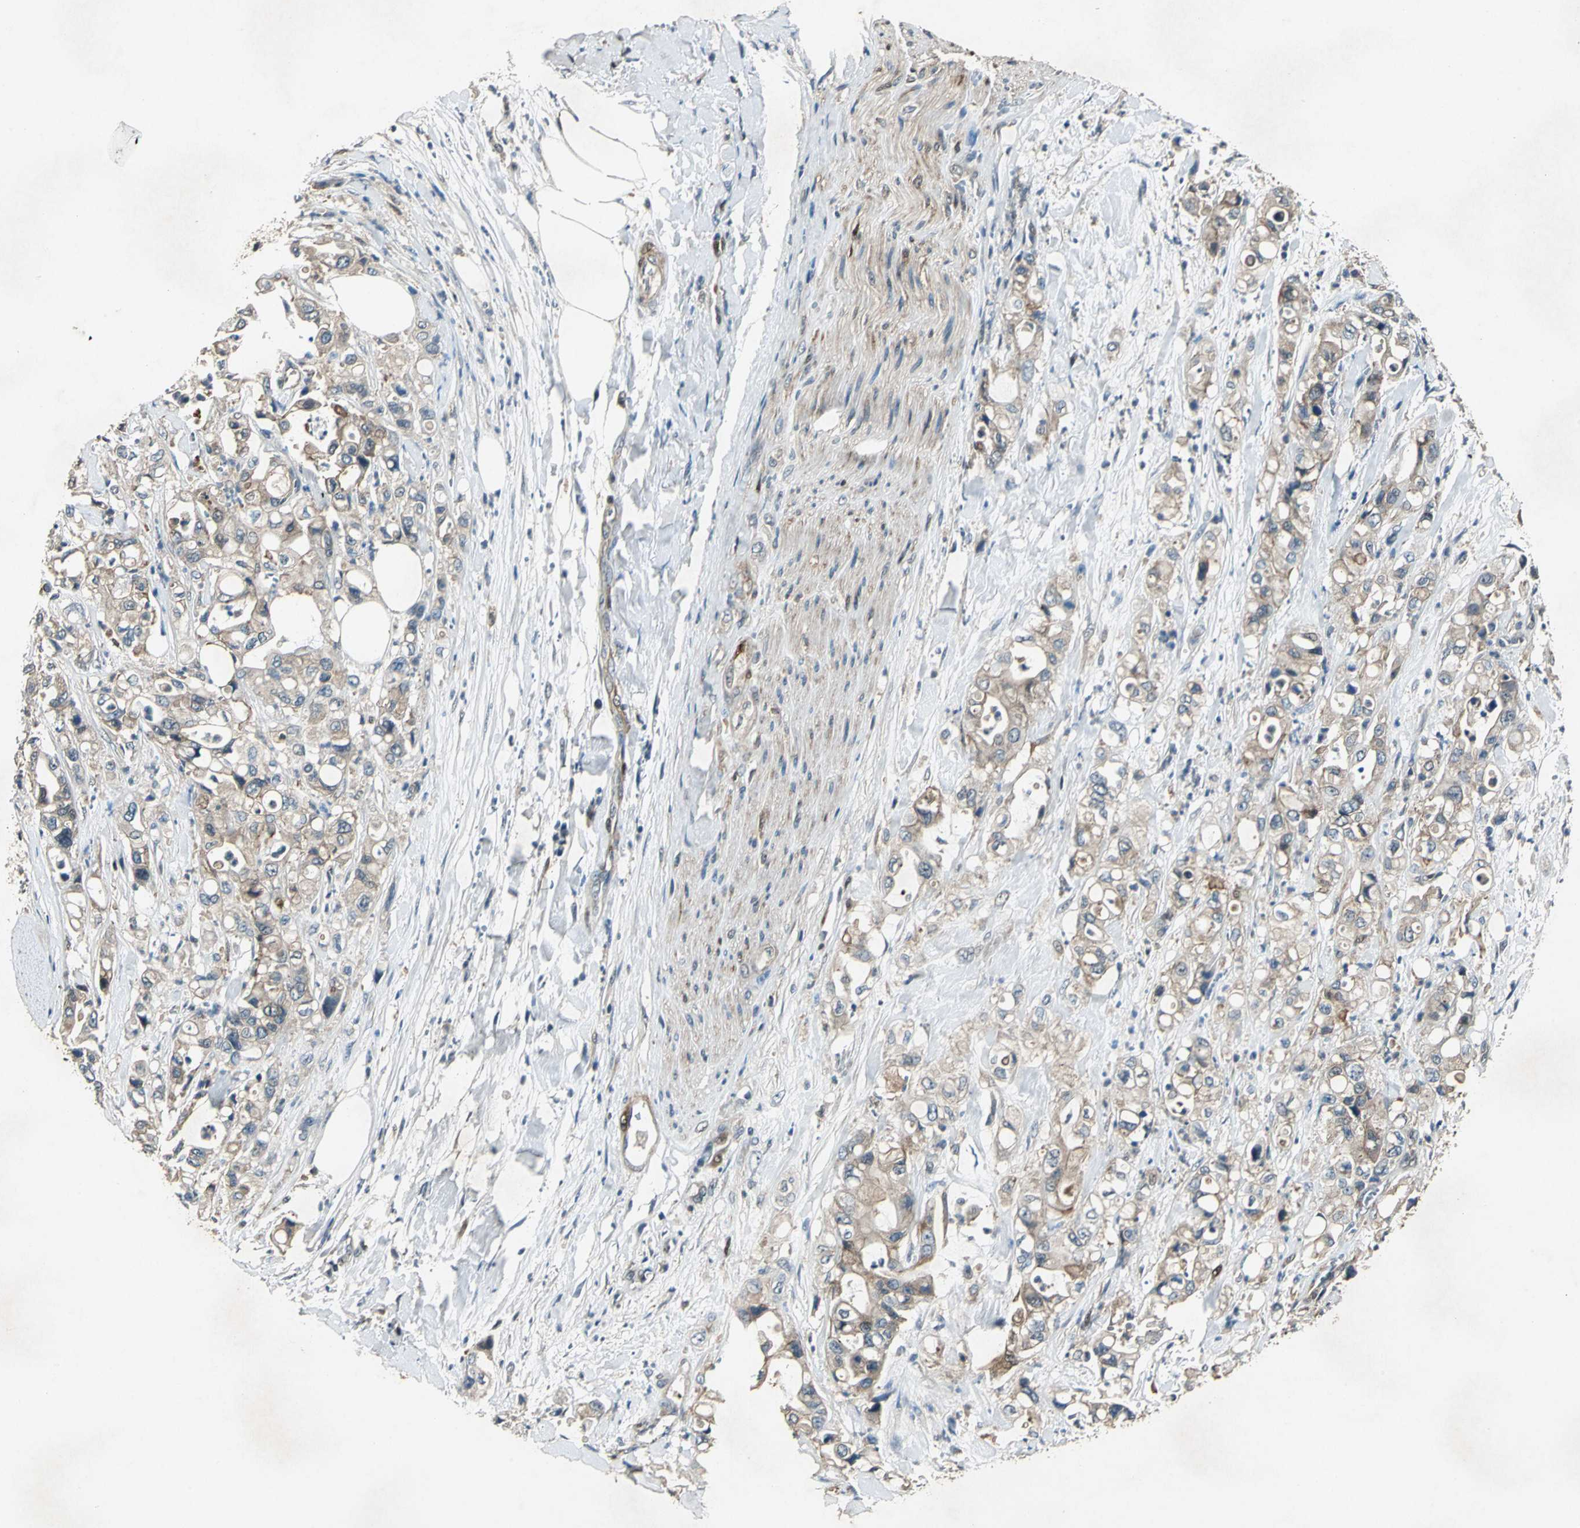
{"staining": {"intensity": "weak", "quantity": ">75%", "location": "cytoplasmic/membranous"}, "tissue": "pancreatic cancer", "cell_type": "Tumor cells", "image_type": "cancer", "snomed": [{"axis": "morphology", "description": "Adenocarcinoma, NOS"}, {"axis": "topography", "description": "Pancreas"}], "caption": "Immunohistochemical staining of human pancreatic adenocarcinoma reveals low levels of weak cytoplasmic/membranous protein staining in approximately >75% of tumor cells. The staining was performed using DAB (3,3'-diaminobenzidine) to visualize the protein expression in brown, while the nuclei were stained in blue with hematoxylin (Magnification: 20x).", "gene": "RRM2B", "patient": {"sex": "male", "age": 70}}